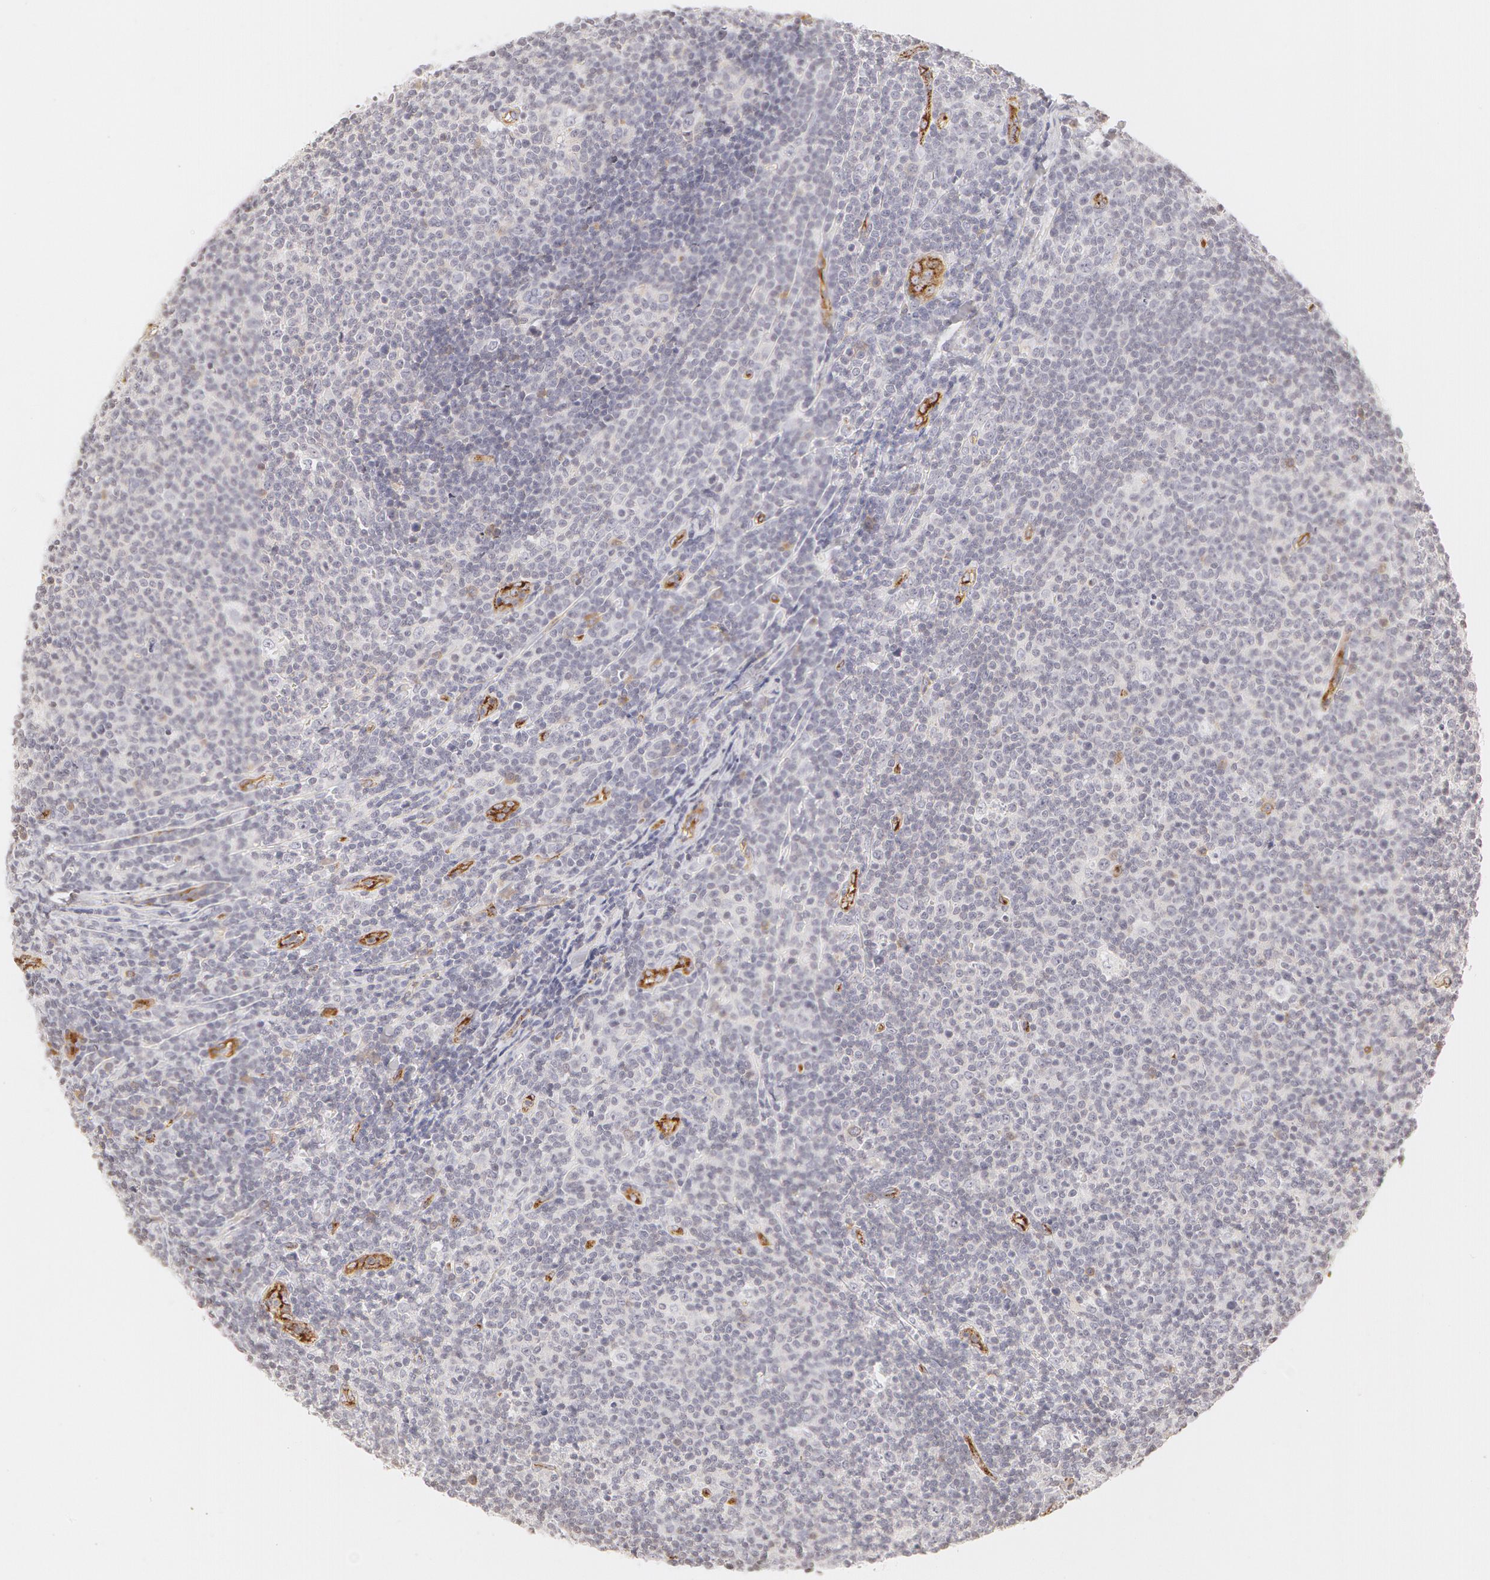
{"staining": {"intensity": "negative", "quantity": "none", "location": "none"}, "tissue": "lymphoma", "cell_type": "Tumor cells", "image_type": "cancer", "snomed": [{"axis": "morphology", "description": "Malignant lymphoma, non-Hodgkin's type, Low grade"}, {"axis": "topography", "description": "Lymph node"}], "caption": "Immunohistochemistry (IHC) of lymphoma displays no staining in tumor cells. Brightfield microscopy of immunohistochemistry (IHC) stained with DAB (brown) and hematoxylin (blue), captured at high magnification.", "gene": "VWF", "patient": {"sex": "male", "age": 74}}